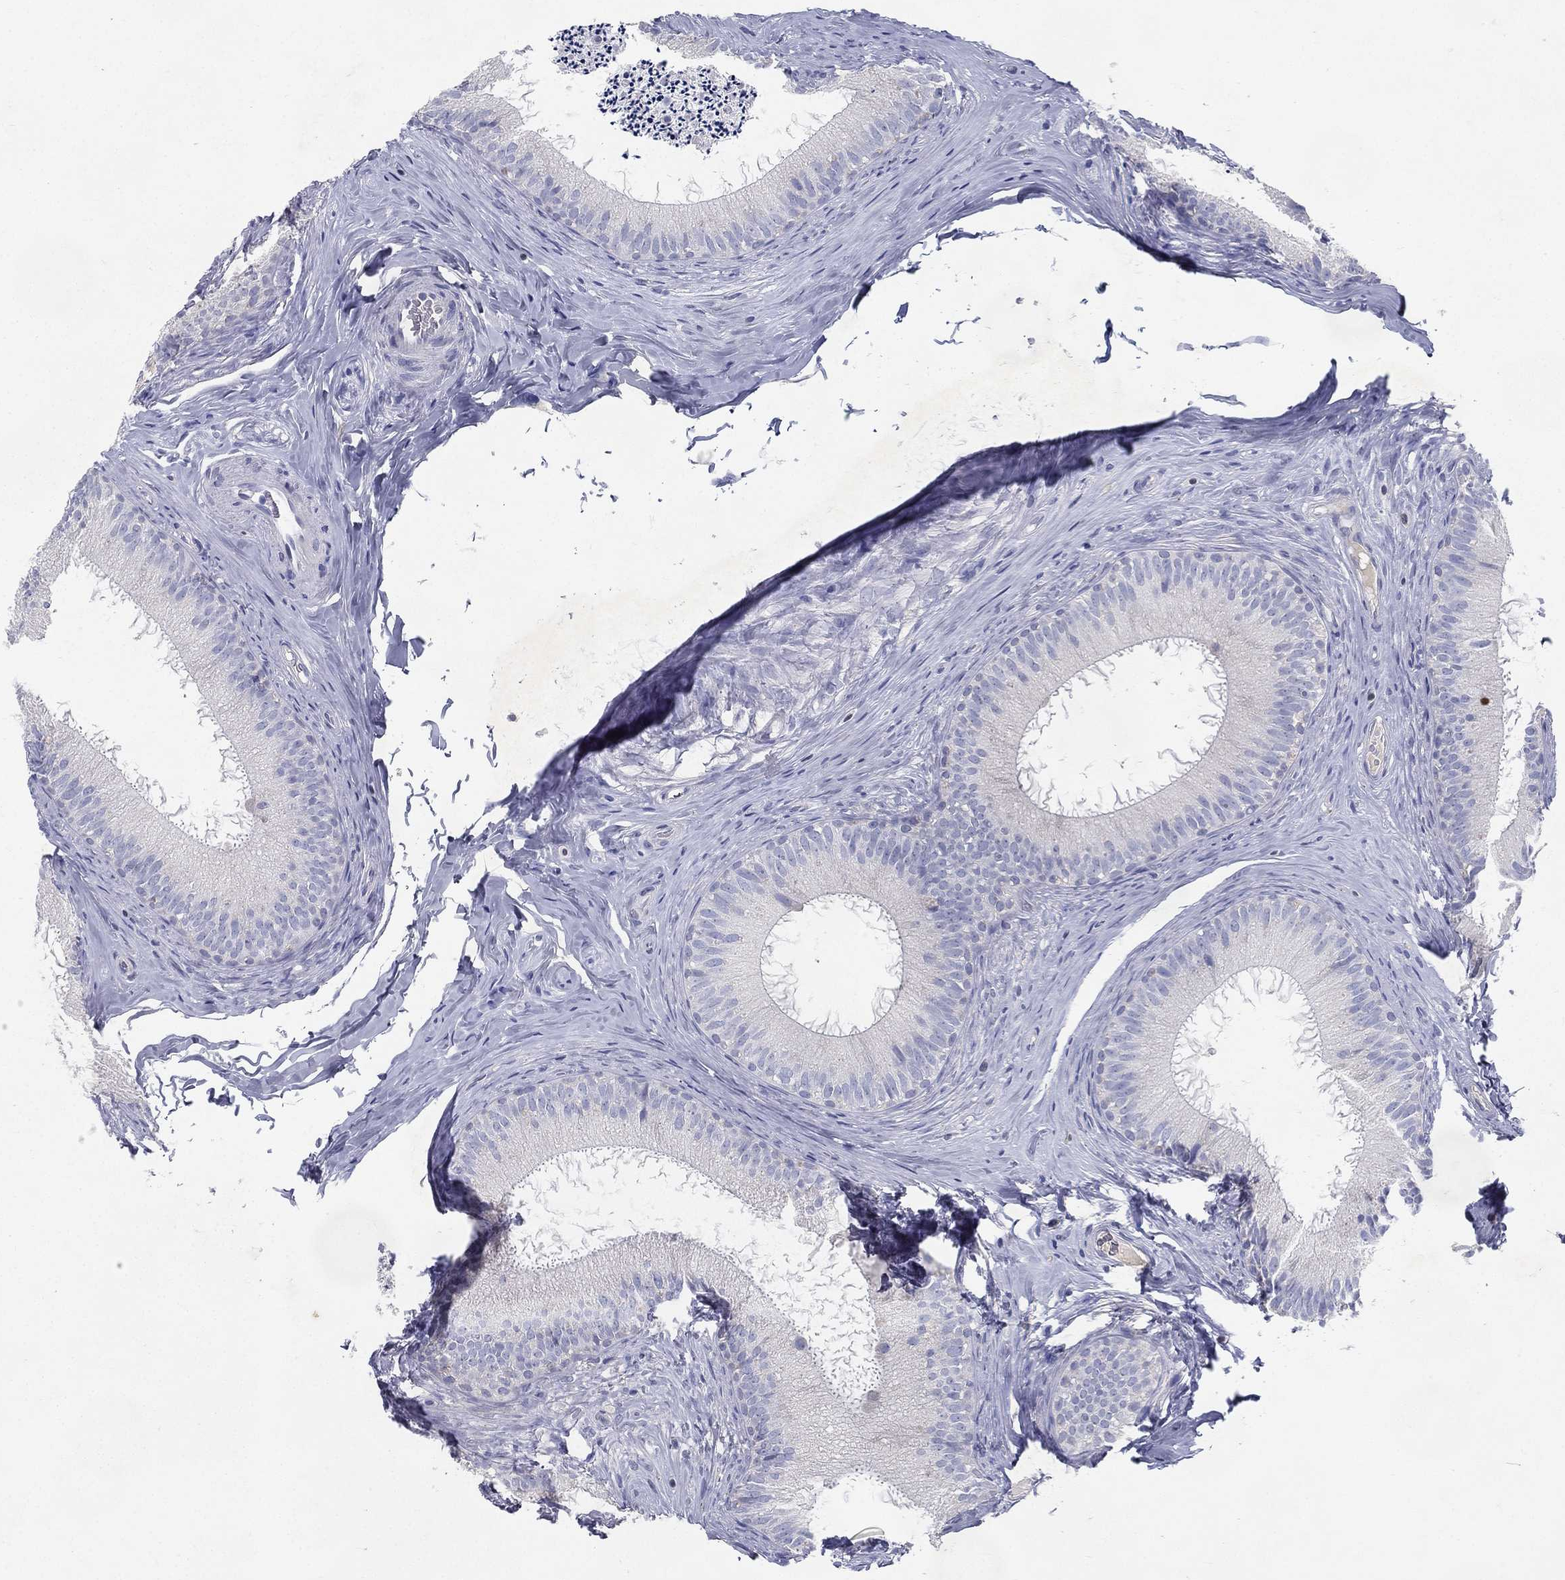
{"staining": {"intensity": "negative", "quantity": "none", "location": "none"}, "tissue": "epididymis", "cell_type": "Glandular cells", "image_type": "normal", "snomed": [{"axis": "morphology", "description": "Normal tissue, NOS"}, {"axis": "morphology", "description": "Carcinoma, Embryonal, NOS"}, {"axis": "topography", "description": "Testis"}, {"axis": "topography", "description": "Epididymis"}], "caption": "Immunohistochemistry photomicrograph of unremarkable human epididymis stained for a protein (brown), which displays no staining in glandular cells. The staining is performed using DAB brown chromogen with nuclei counter-stained in using hematoxylin.", "gene": "RGS13", "patient": {"sex": "male", "age": 24}}